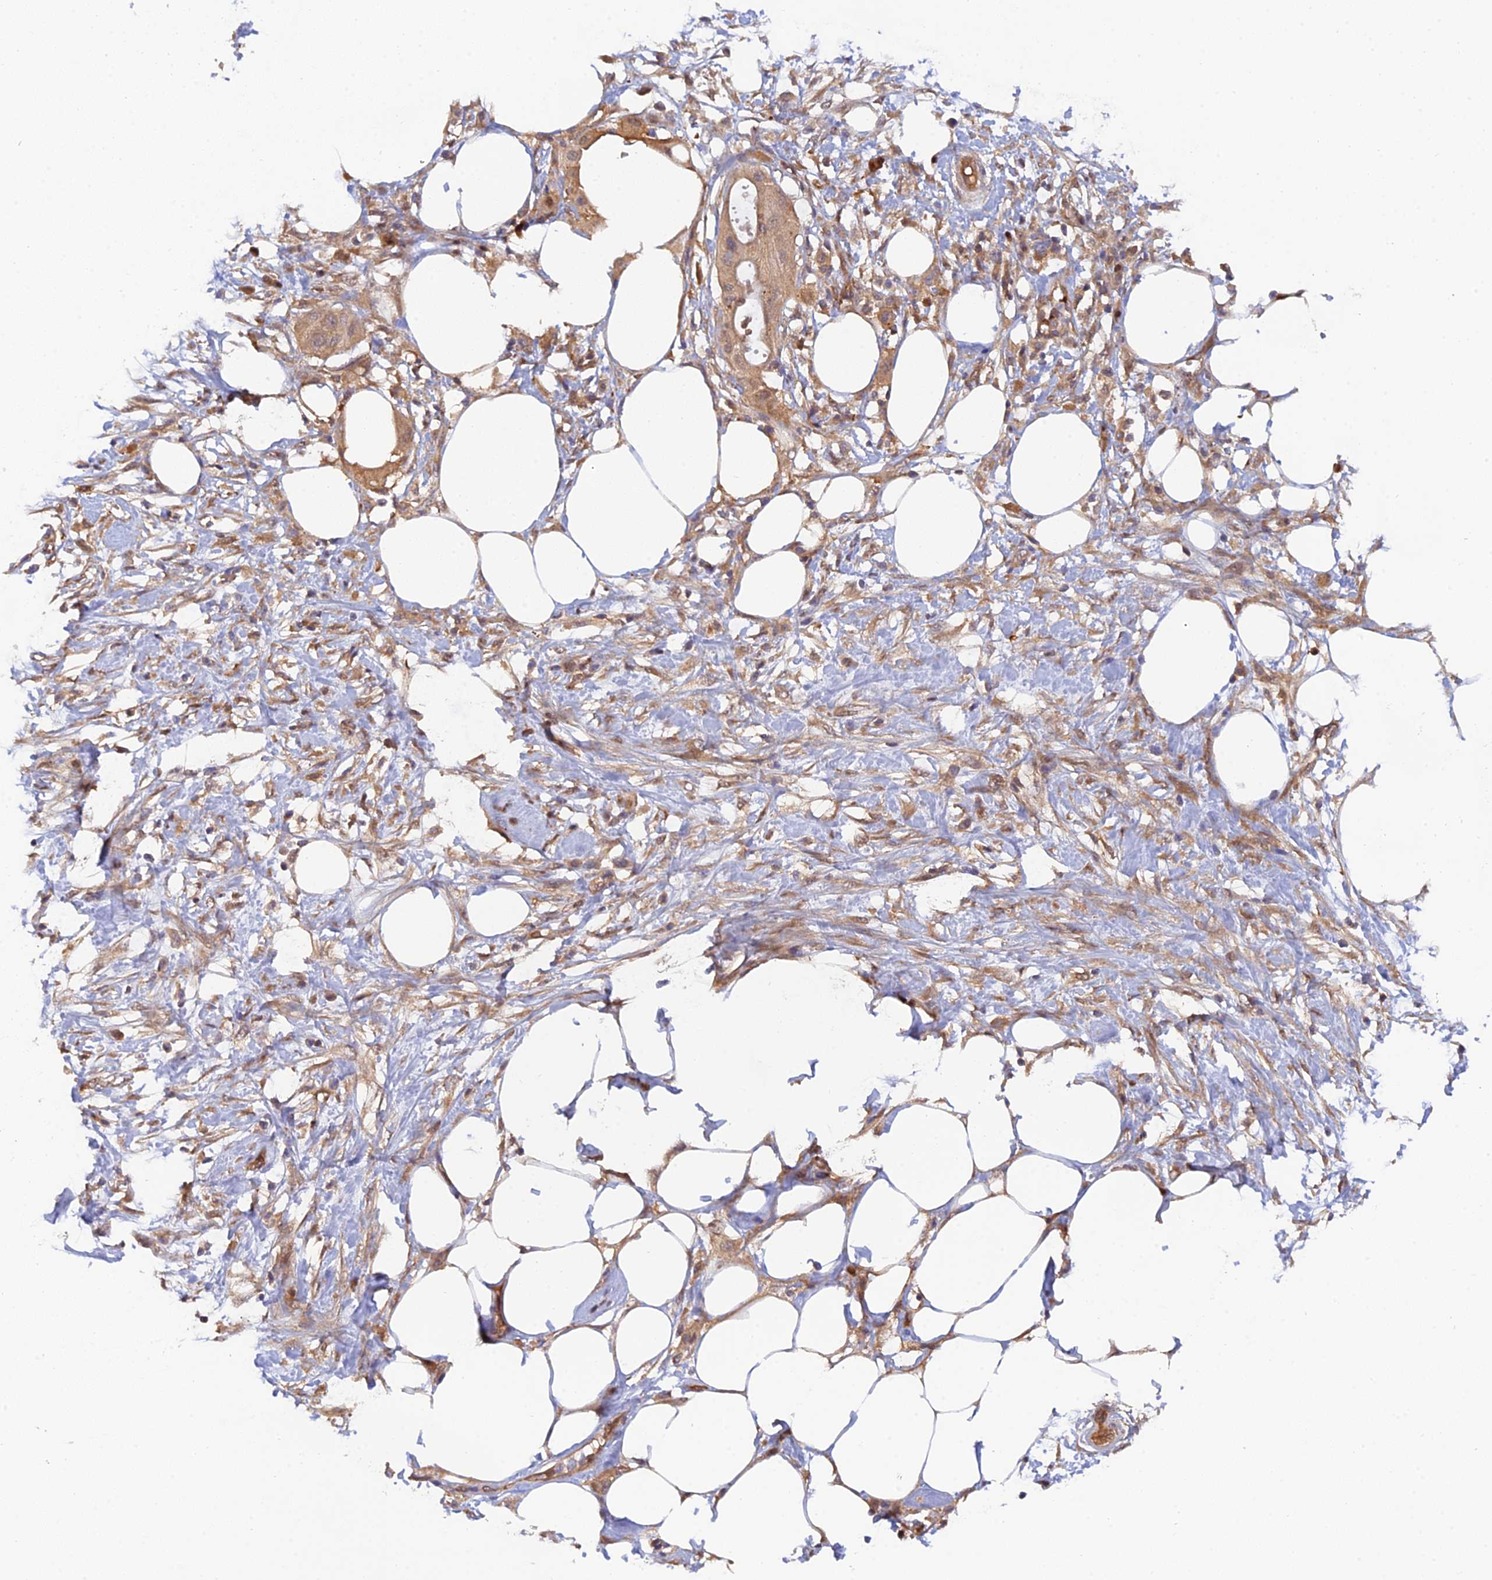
{"staining": {"intensity": "moderate", "quantity": ">75%", "location": "cytoplasmic/membranous"}, "tissue": "pancreatic cancer", "cell_type": "Tumor cells", "image_type": "cancer", "snomed": [{"axis": "morphology", "description": "Adenocarcinoma, NOS"}, {"axis": "topography", "description": "Pancreas"}], "caption": "Human adenocarcinoma (pancreatic) stained with a protein marker reveals moderate staining in tumor cells.", "gene": "ARL2BP", "patient": {"sex": "male", "age": 68}}